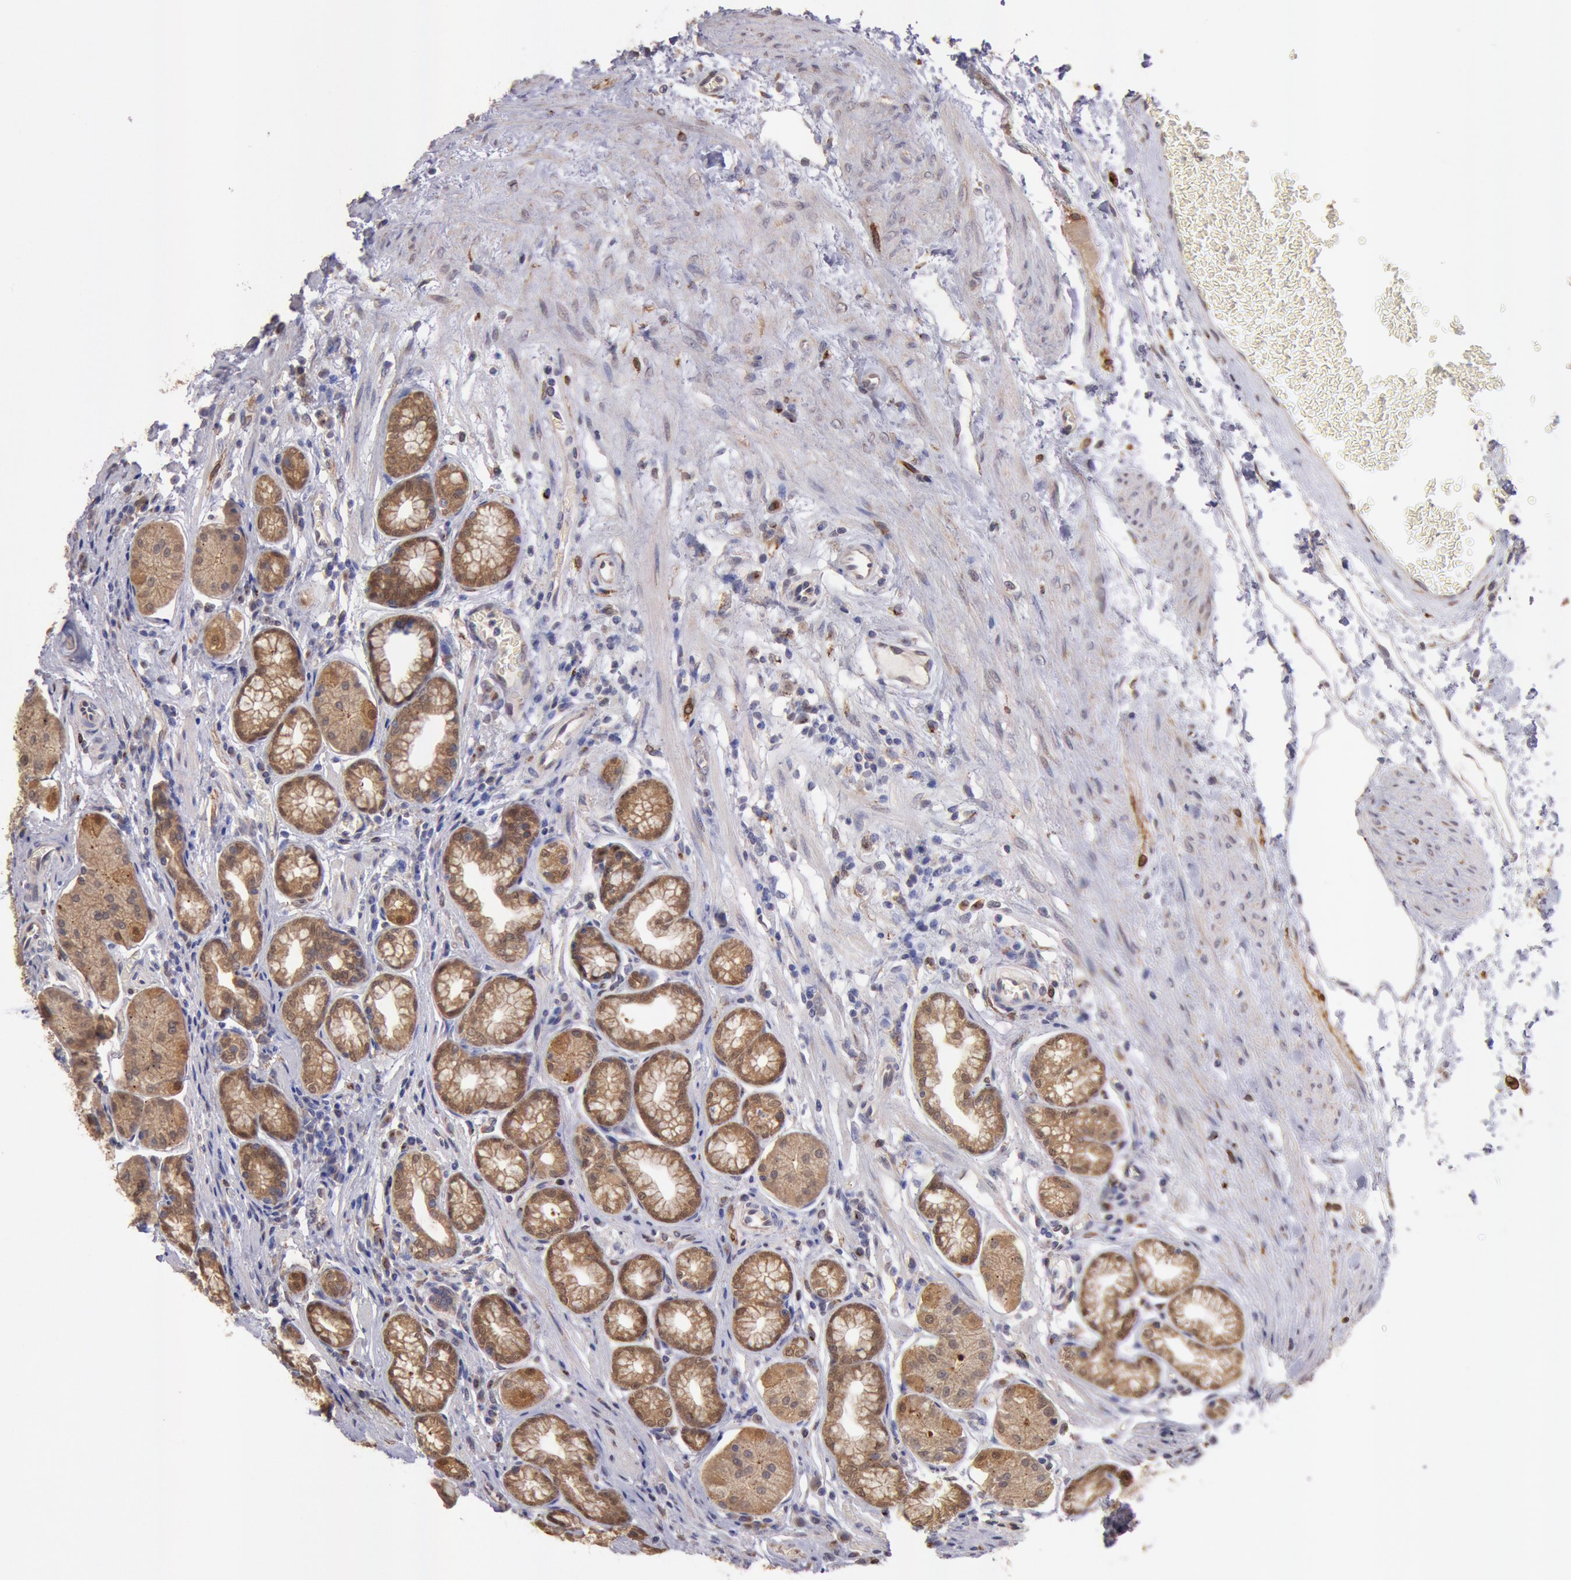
{"staining": {"intensity": "moderate", "quantity": ">75%", "location": "cytoplasmic/membranous,nuclear"}, "tissue": "stomach", "cell_type": "Glandular cells", "image_type": "normal", "snomed": [{"axis": "morphology", "description": "Normal tissue, NOS"}, {"axis": "topography", "description": "Stomach"}, {"axis": "topography", "description": "Stomach, lower"}], "caption": "The immunohistochemical stain shows moderate cytoplasmic/membranous,nuclear positivity in glandular cells of normal stomach. The protein of interest is stained brown, and the nuclei are stained in blue (DAB (3,3'-diaminobenzidine) IHC with brightfield microscopy, high magnification).", "gene": "COMT", "patient": {"sex": "male", "age": 76}}